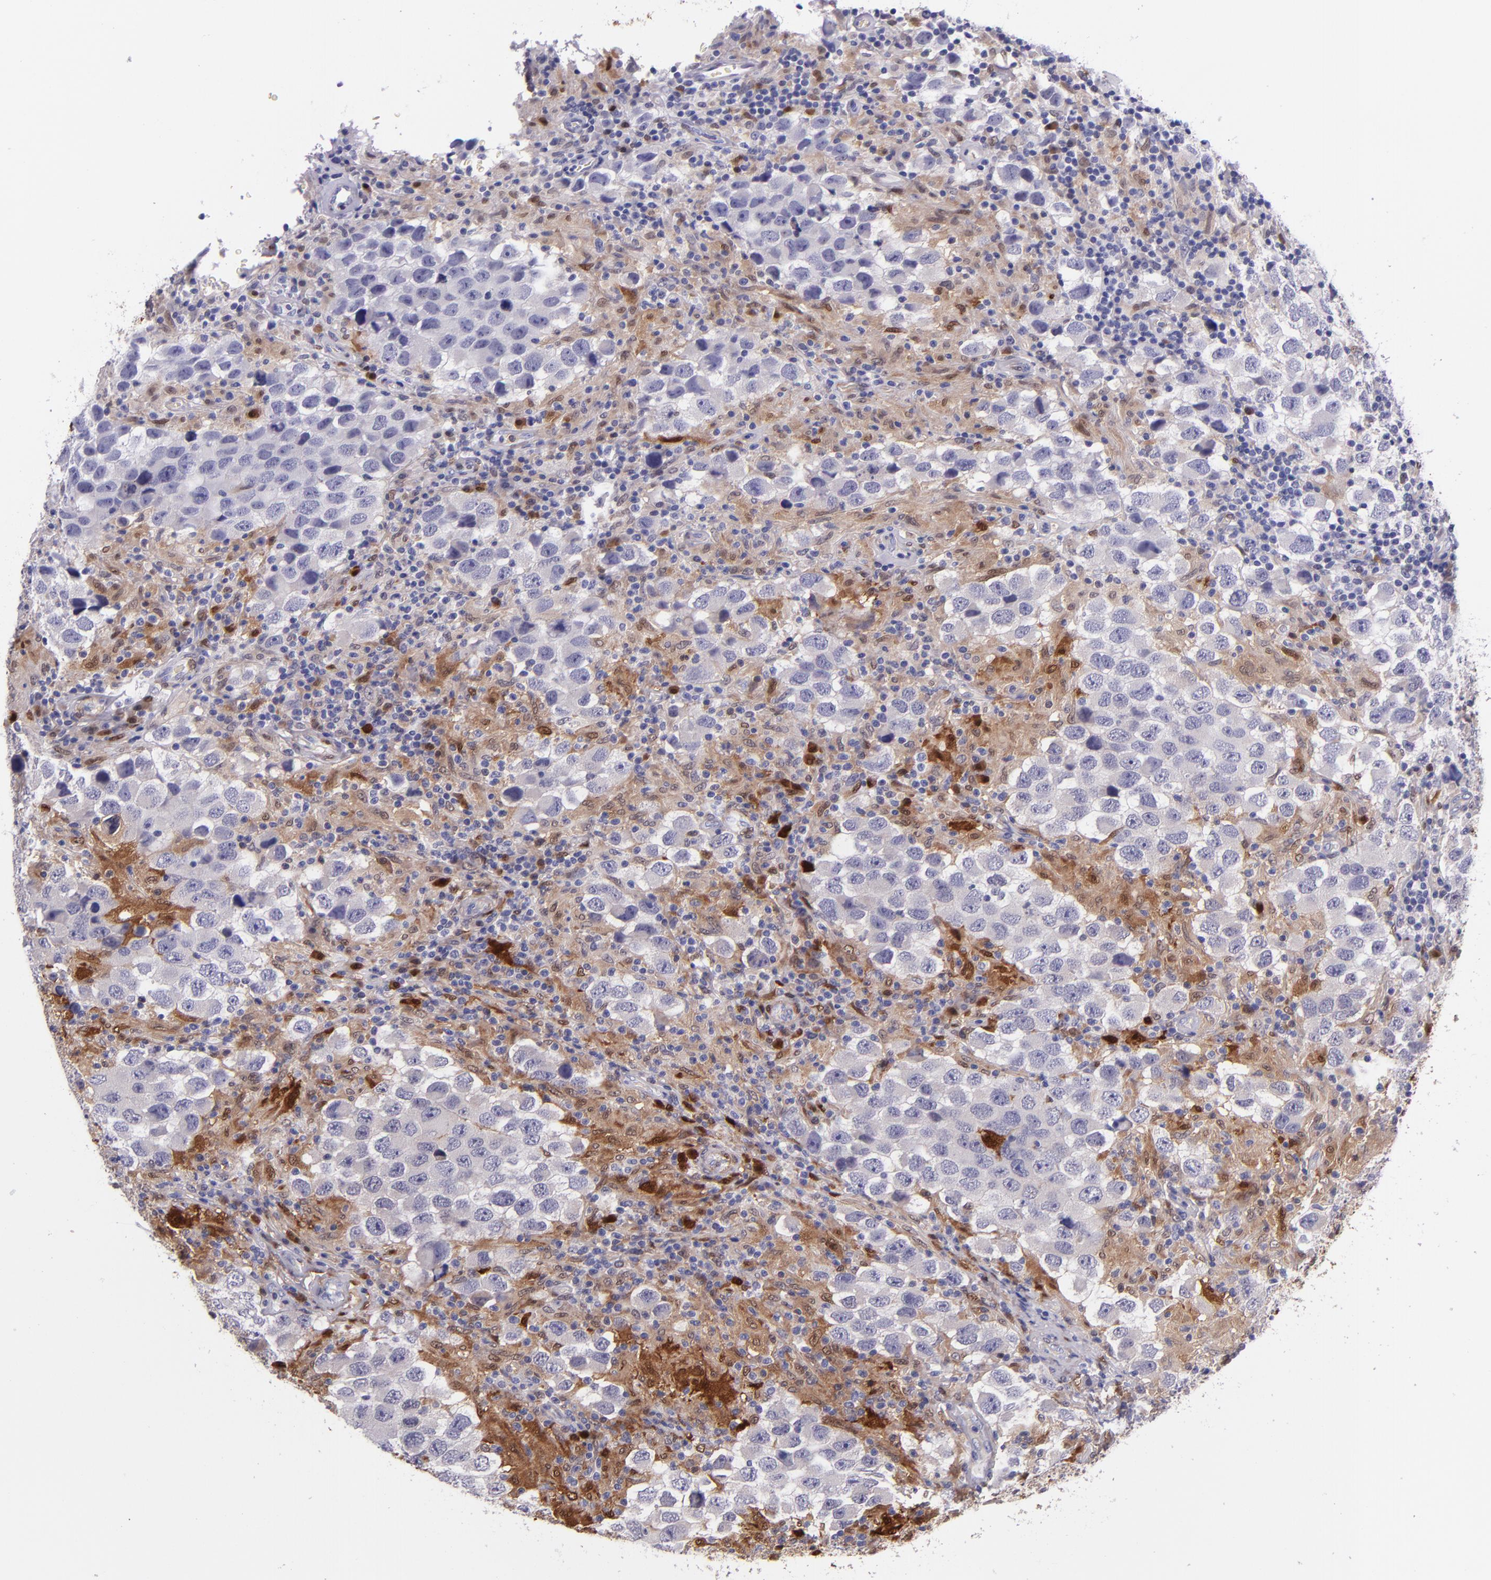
{"staining": {"intensity": "negative", "quantity": "none", "location": "none"}, "tissue": "testis cancer", "cell_type": "Tumor cells", "image_type": "cancer", "snomed": [{"axis": "morphology", "description": "Carcinoma, Embryonal, NOS"}, {"axis": "topography", "description": "Testis"}], "caption": "DAB (3,3'-diaminobenzidine) immunohistochemical staining of human embryonal carcinoma (testis) shows no significant staining in tumor cells.", "gene": "LGALS1", "patient": {"sex": "male", "age": 21}}